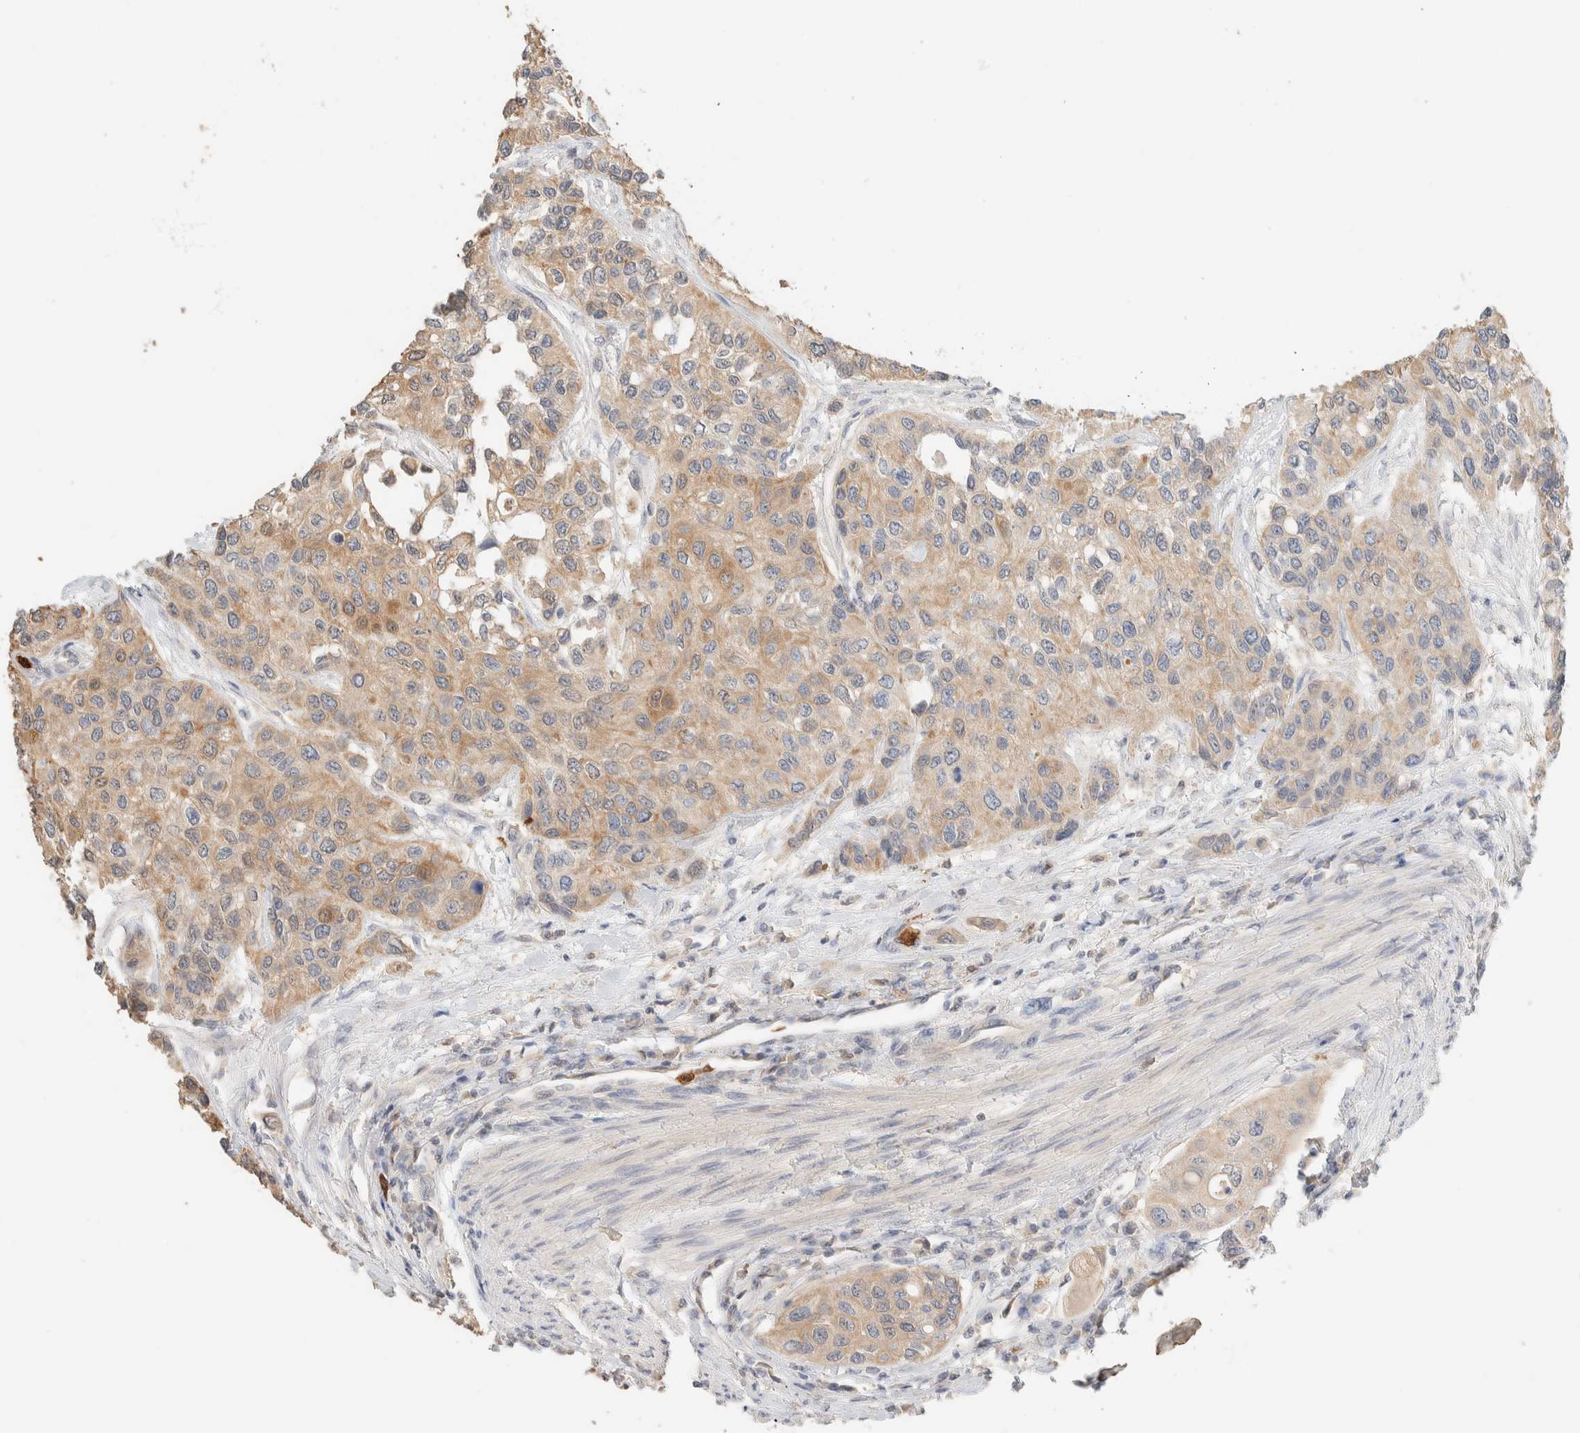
{"staining": {"intensity": "weak", "quantity": "25%-75%", "location": "cytoplasmic/membranous"}, "tissue": "urothelial cancer", "cell_type": "Tumor cells", "image_type": "cancer", "snomed": [{"axis": "morphology", "description": "Urothelial carcinoma, High grade"}, {"axis": "topography", "description": "Urinary bladder"}], "caption": "Immunohistochemical staining of human urothelial cancer exhibits low levels of weak cytoplasmic/membranous staining in about 25%-75% of tumor cells.", "gene": "SETD4", "patient": {"sex": "female", "age": 56}}